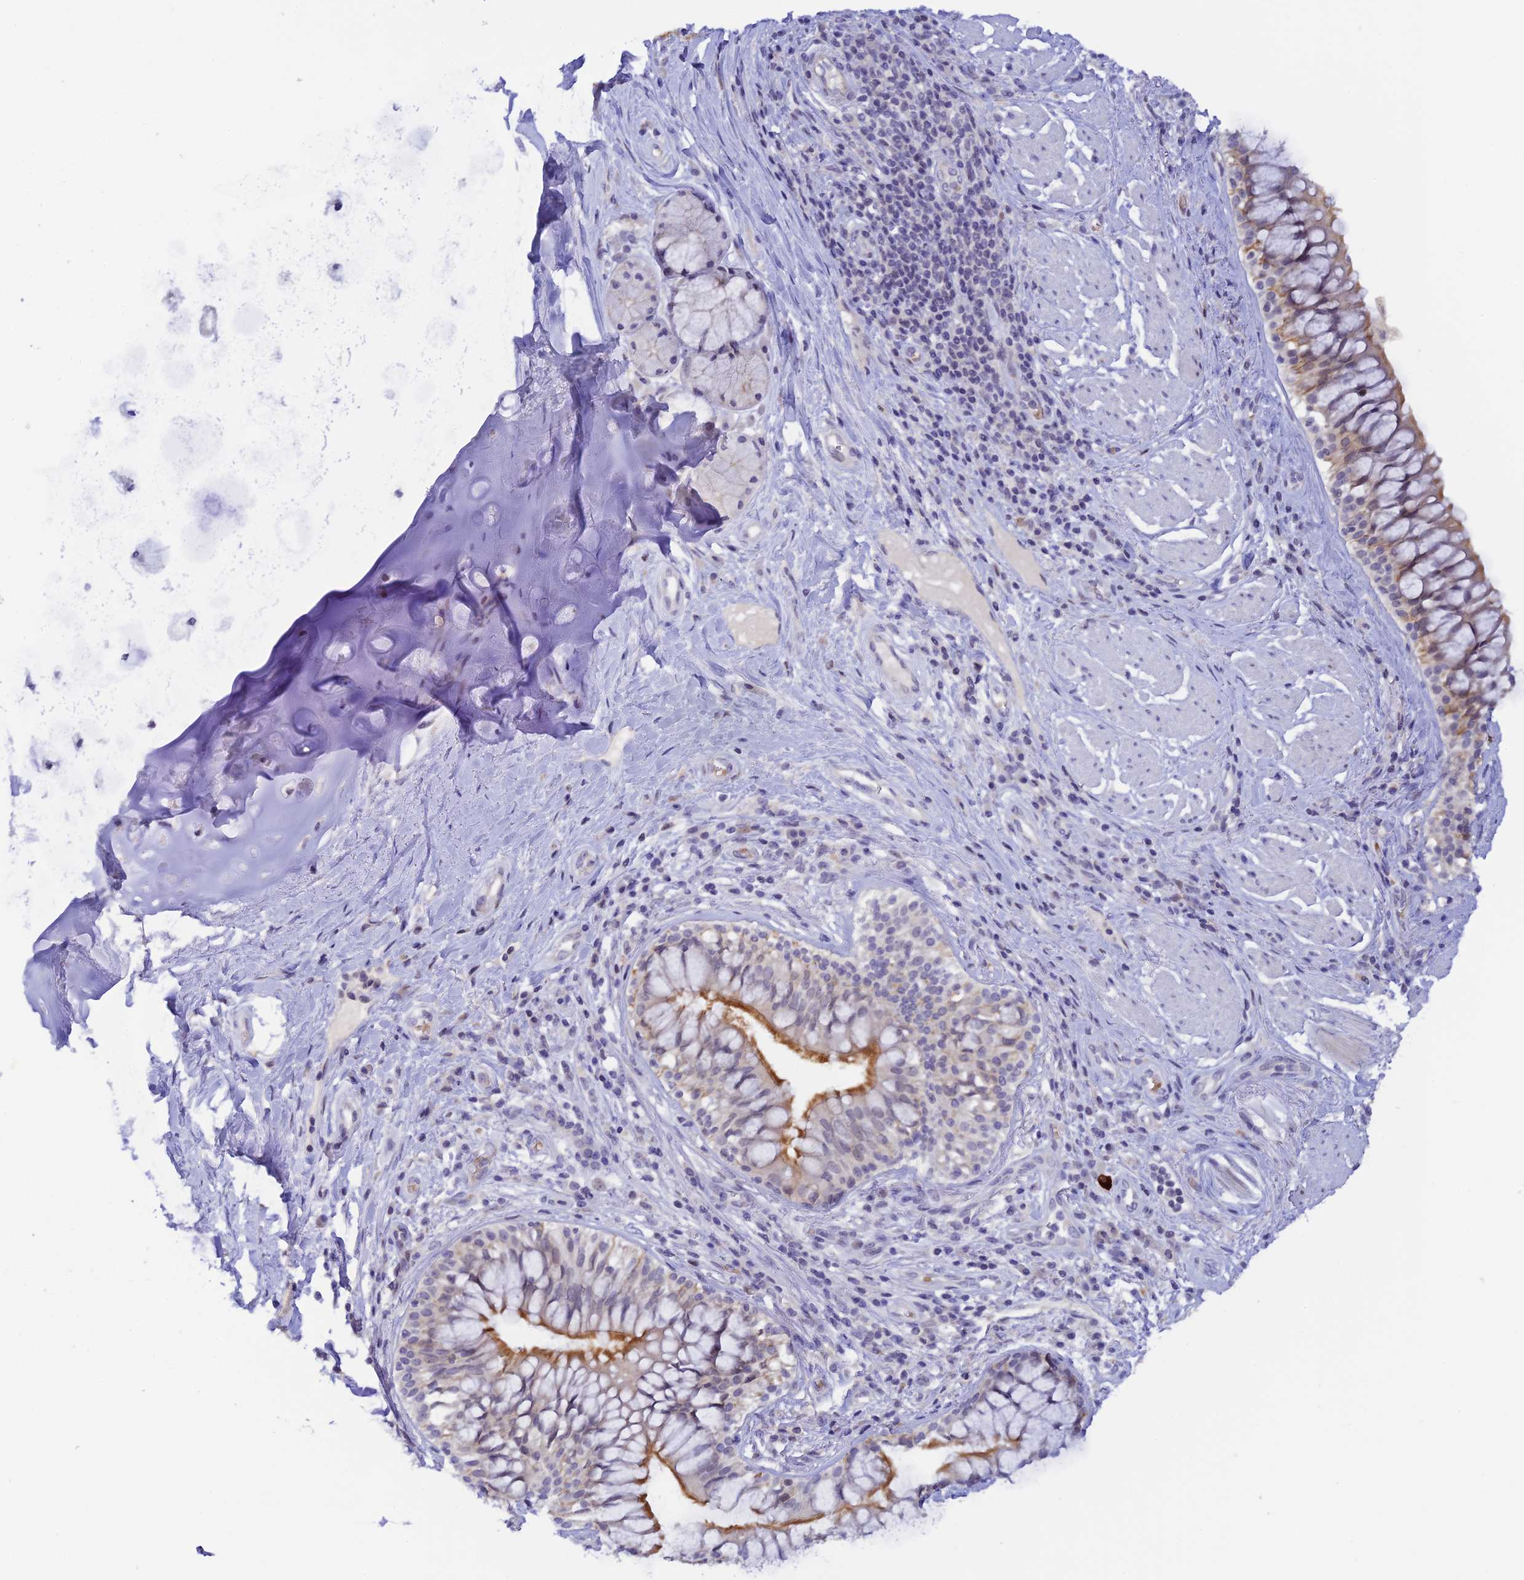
{"staining": {"intensity": "negative", "quantity": "none", "location": "none"}, "tissue": "adipose tissue", "cell_type": "Adipocytes", "image_type": "normal", "snomed": [{"axis": "morphology", "description": "Normal tissue, NOS"}, {"axis": "morphology", "description": "Squamous cell carcinoma, NOS"}, {"axis": "topography", "description": "Bronchus"}, {"axis": "topography", "description": "Lung"}], "caption": "Adipocytes show no significant protein positivity in benign adipose tissue.", "gene": "RASGEF1B", "patient": {"sex": "male", "age": 64}}